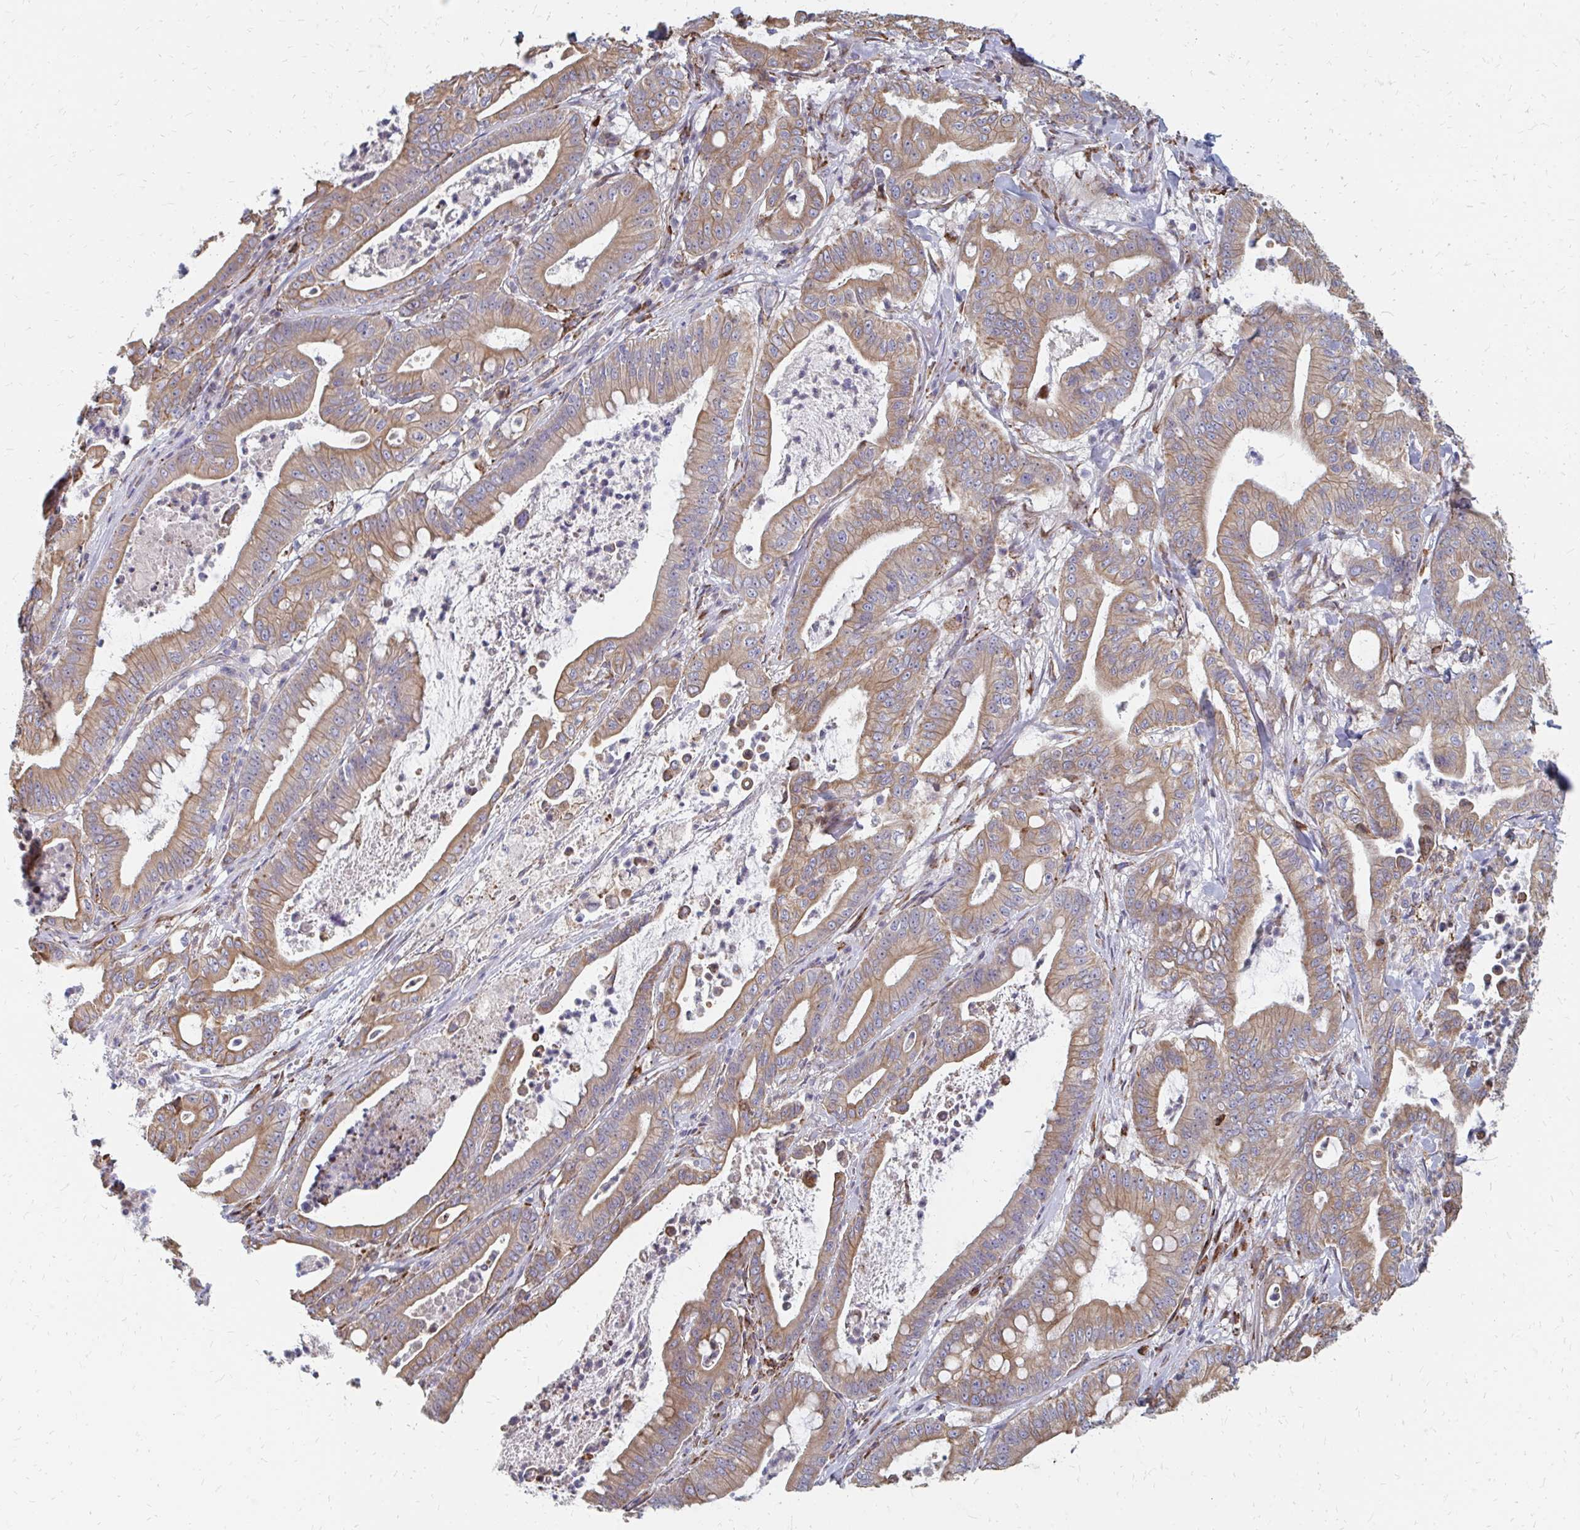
{"staining": {"intensity": "moderate", "quantity": ">75%", "location": "cytoplasmic/membranous"}, "tissue": "pancreatic cancer", "cell_type": "Tumor cells", "image_type": "cancer", "snomed": [{"axis": "morphology", "description": "Adenocarcinoma, NOS"}, {"axis": "topography", "description": "Pancreas"}], "caption": "Moderate cytoplasmic/membranous protein expression is appreciated in about >75% of tumor cells in pancreatic cancer.", "gene": "PPP1R13L", "patient": {"sex": "male", "age": 71}}